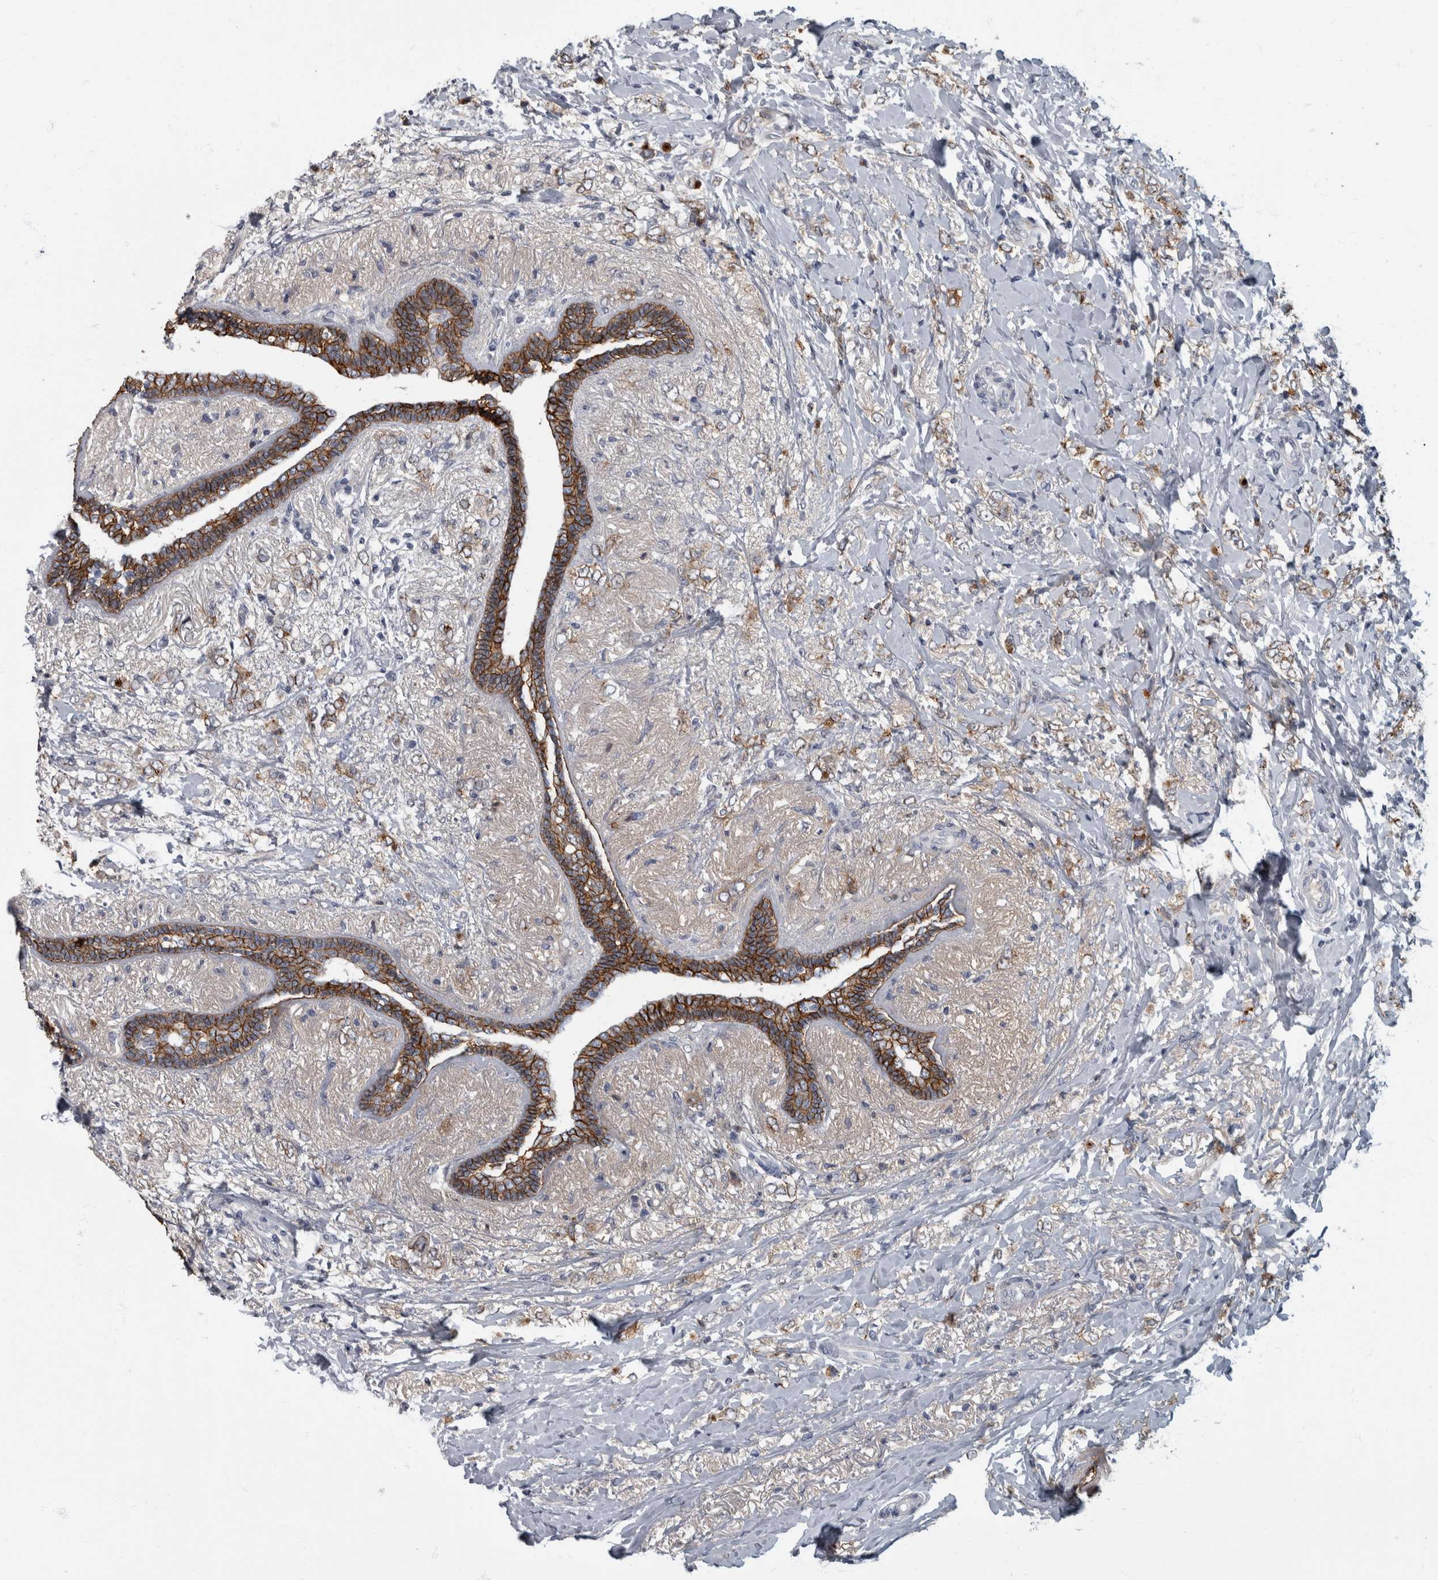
{"staining": {"intensity": "moderate", "quantity": ">75%", "location": "cytoplasmic/membranous"}, "tissue": "breast cancer", "cell_type": "Tumor cells", "image_type": "cancer", "snomed": [{"axis": "morphology", "description": "Normal tissue, NOS"}, {"axis": "morphology", "description": "Lobular carcinoma"}, {"axis": "topography", "description": "Breast"}], "caption": "Approximately >75% of tumor cells in breast cancer (lobular carcinoma) demonstrate moderate cytoplasmic/membranous protein expression as visualized by brown immunohistochemical staining.", "gene": "DSG2", "patient": {"sex": "female", "age": 47}}